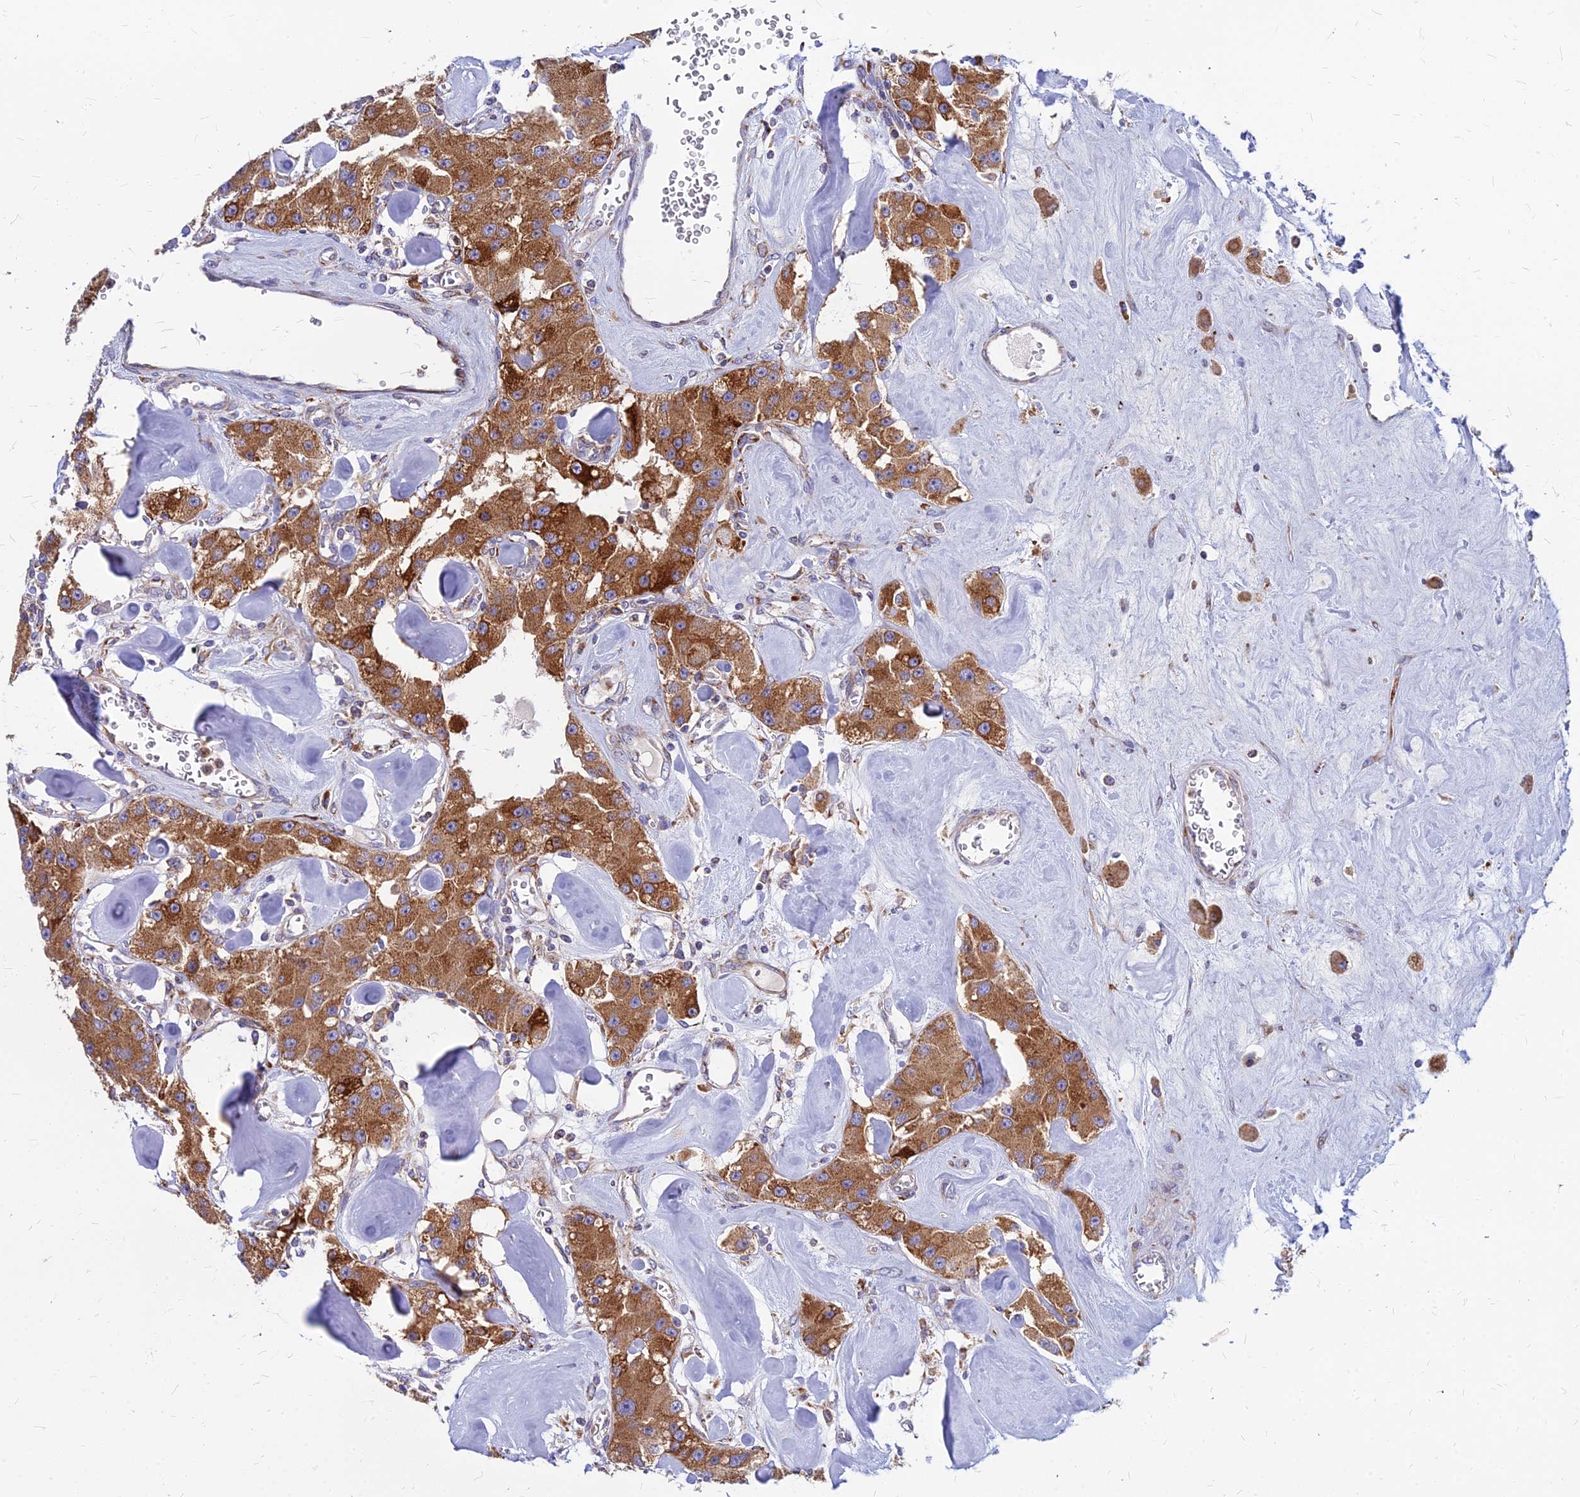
{"staining": {"intensity": "moderate", "quantity": ">75%", "location": "cytoplasmic/membranous"}, "tissue": "carcinoid", "cell_type": "Tumor cells", "image_type": "cancer", "snomed": [{"axis": "morphology", "description": "Carcinoid, malignant, NOS"}, {"axis": "topography", "description": "Pancreas"}], "caption": "IHC image of human carcinoid (malignant) stained for a protein (brown), which reveals medium levels of moderate cytoplasmic/membranous expression in approximately >75% of tumor cells.", "gene": "CCT6B", "patient": {"sex": "male", "age": 41}}